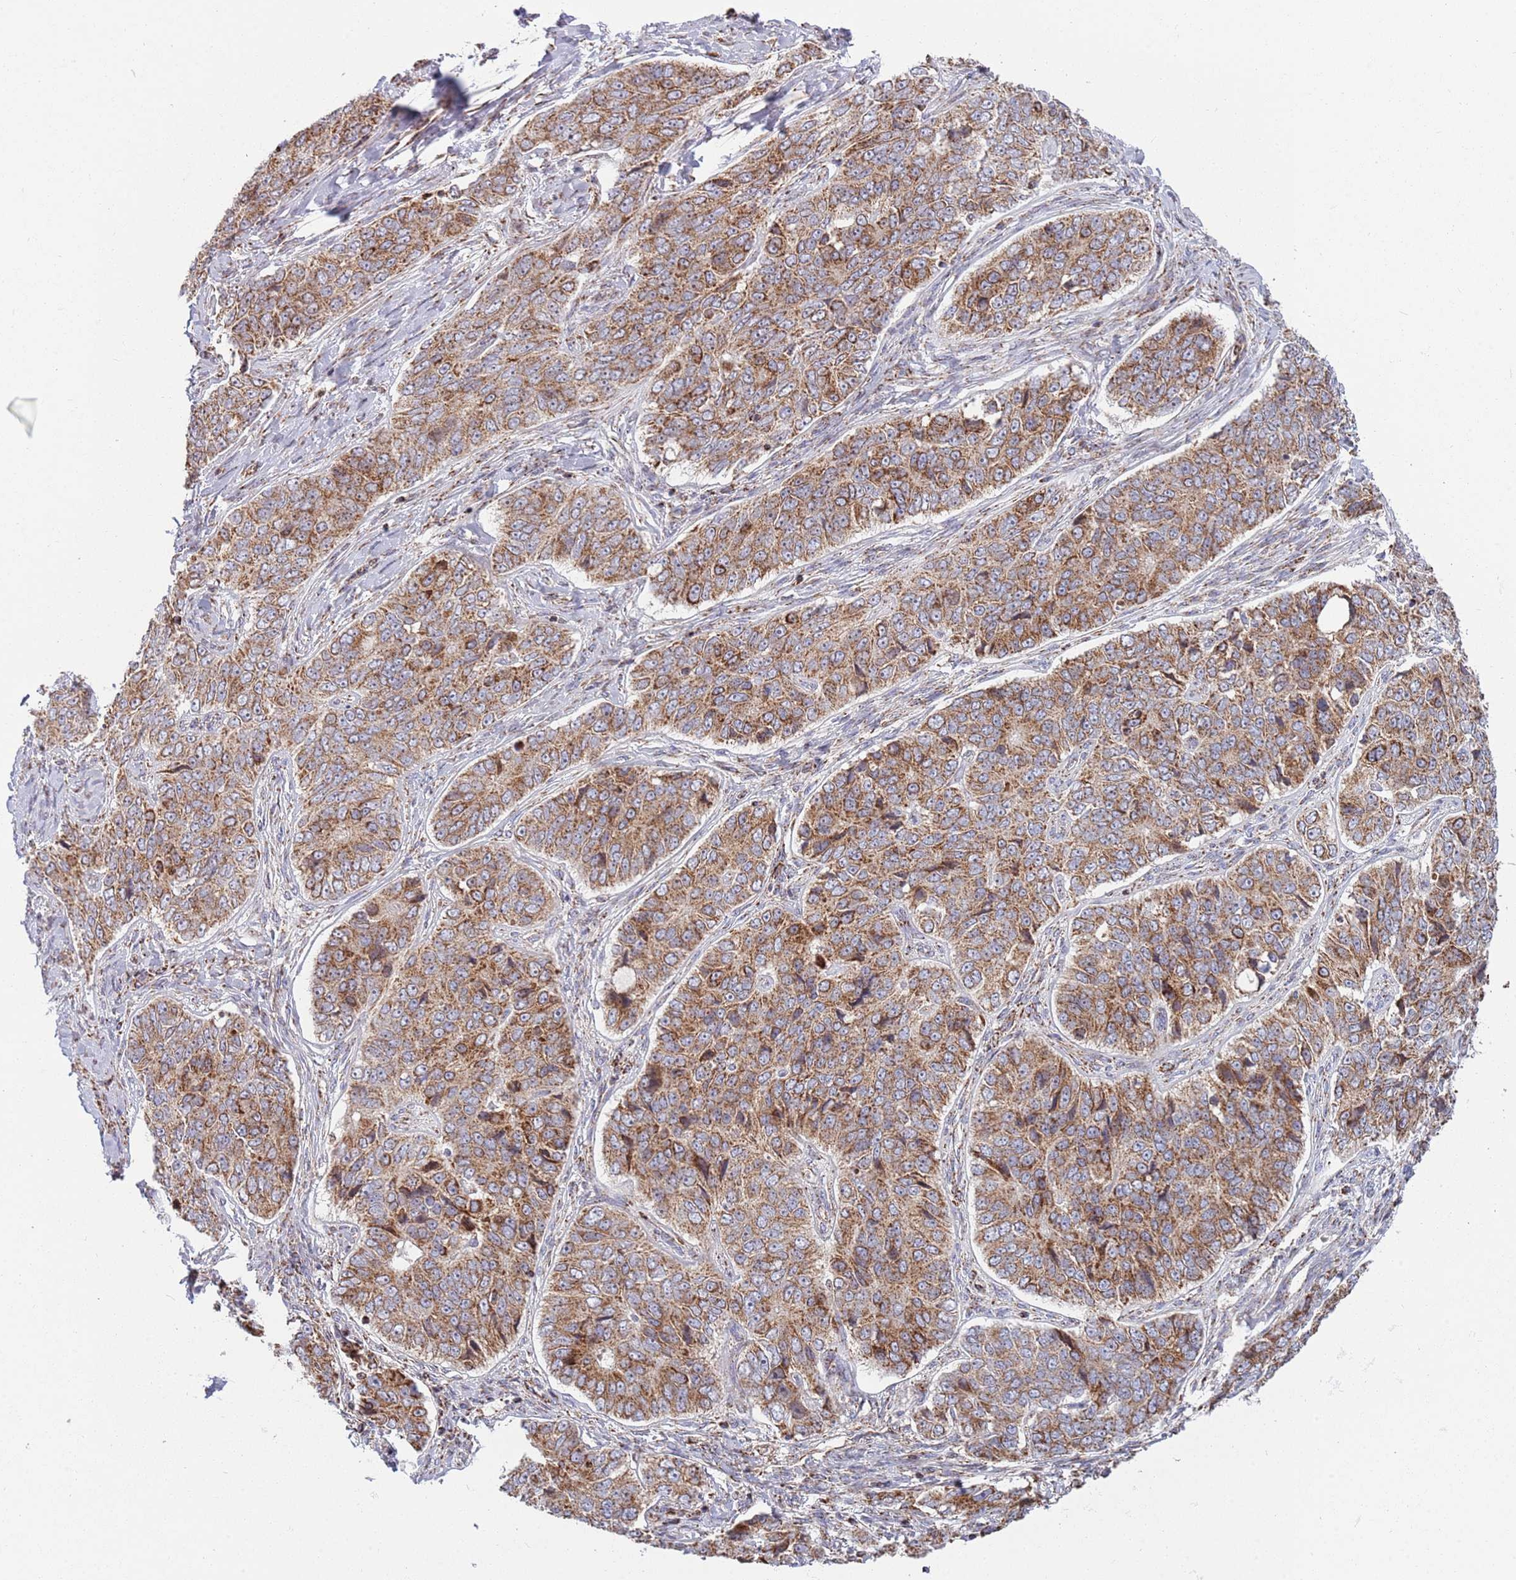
{"staining": {"intensity": "moderate", "quantity": ">75%", "location": "cytoplasmic/membranous"}, "tissue": "ovarian cancer", "cell_type": "Tumor cells", "image_type": "cancer", "snomed": [{"axis": "morphology", "description": "Carcinoma, endometroid"}, {"axis": "topography", "description": "Ovary"}], "caption": "This is a photomicrograph of IHC staining of endometroid carcinoma (ovarian), which shows moderate positivity in the cytoplasmic/membranous of tumor cells.", "gene": "ATP5PD", "patient": {"sex": "female", "age": 51}}